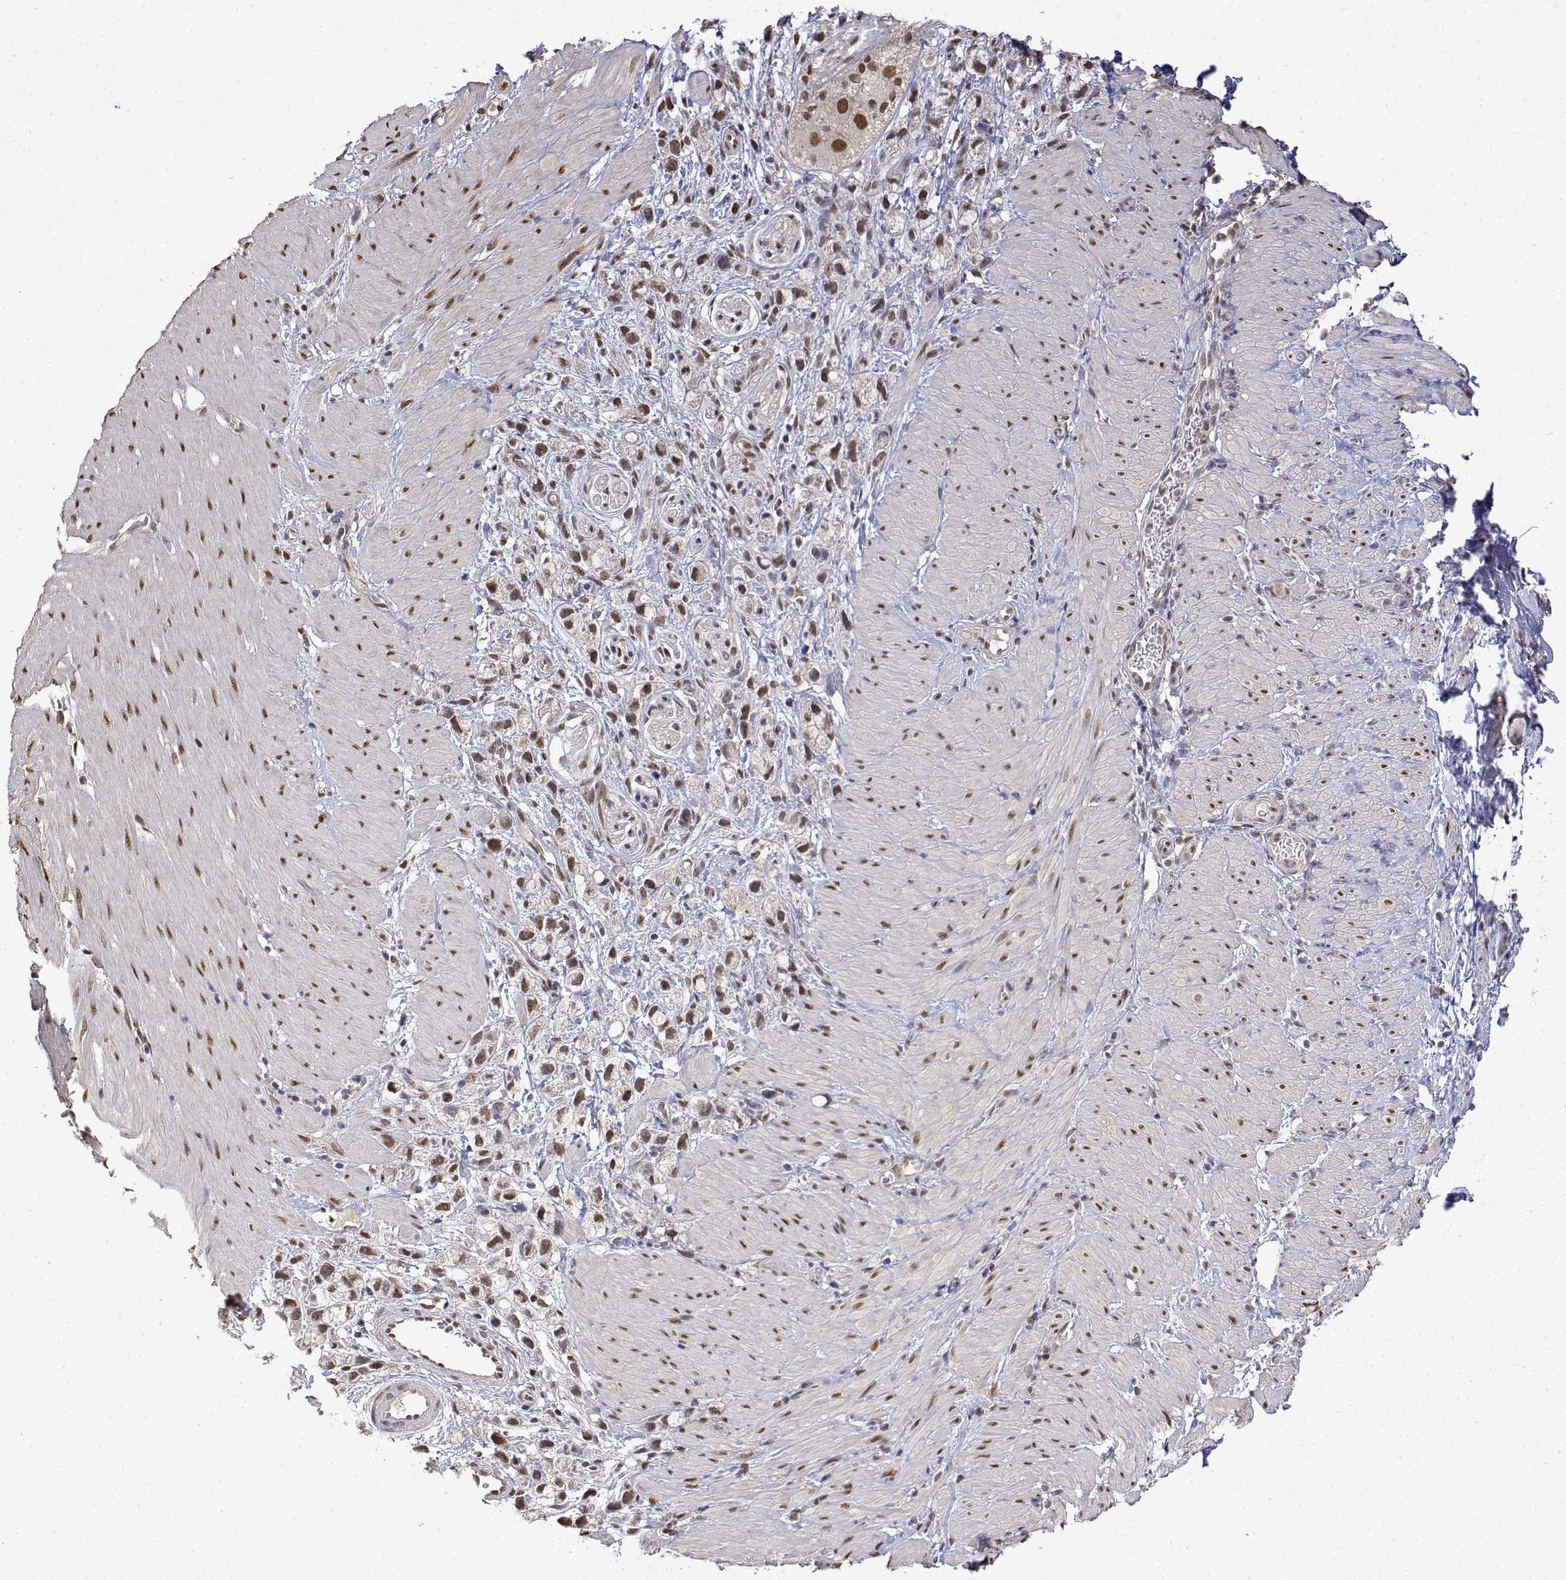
{"staining": {"intensity": "moderate", "quantity": ">75%", "location": "nuclear"}, "tissue": "stomach cancer", "cell_type": "Tumor cells", "image_type": "cancer", "snomed": [{"axis": "morphology", "description": "Adenocarcinoma, NOS"}, {"axis": "topography", "description": "Stomach"}], "caption": "Stomach adenocarcinoma stained with a protein marker reveals moderate staining in tumor cells.", "gene": "TPI1", "patient": {"sex": "female", "age": 59}}